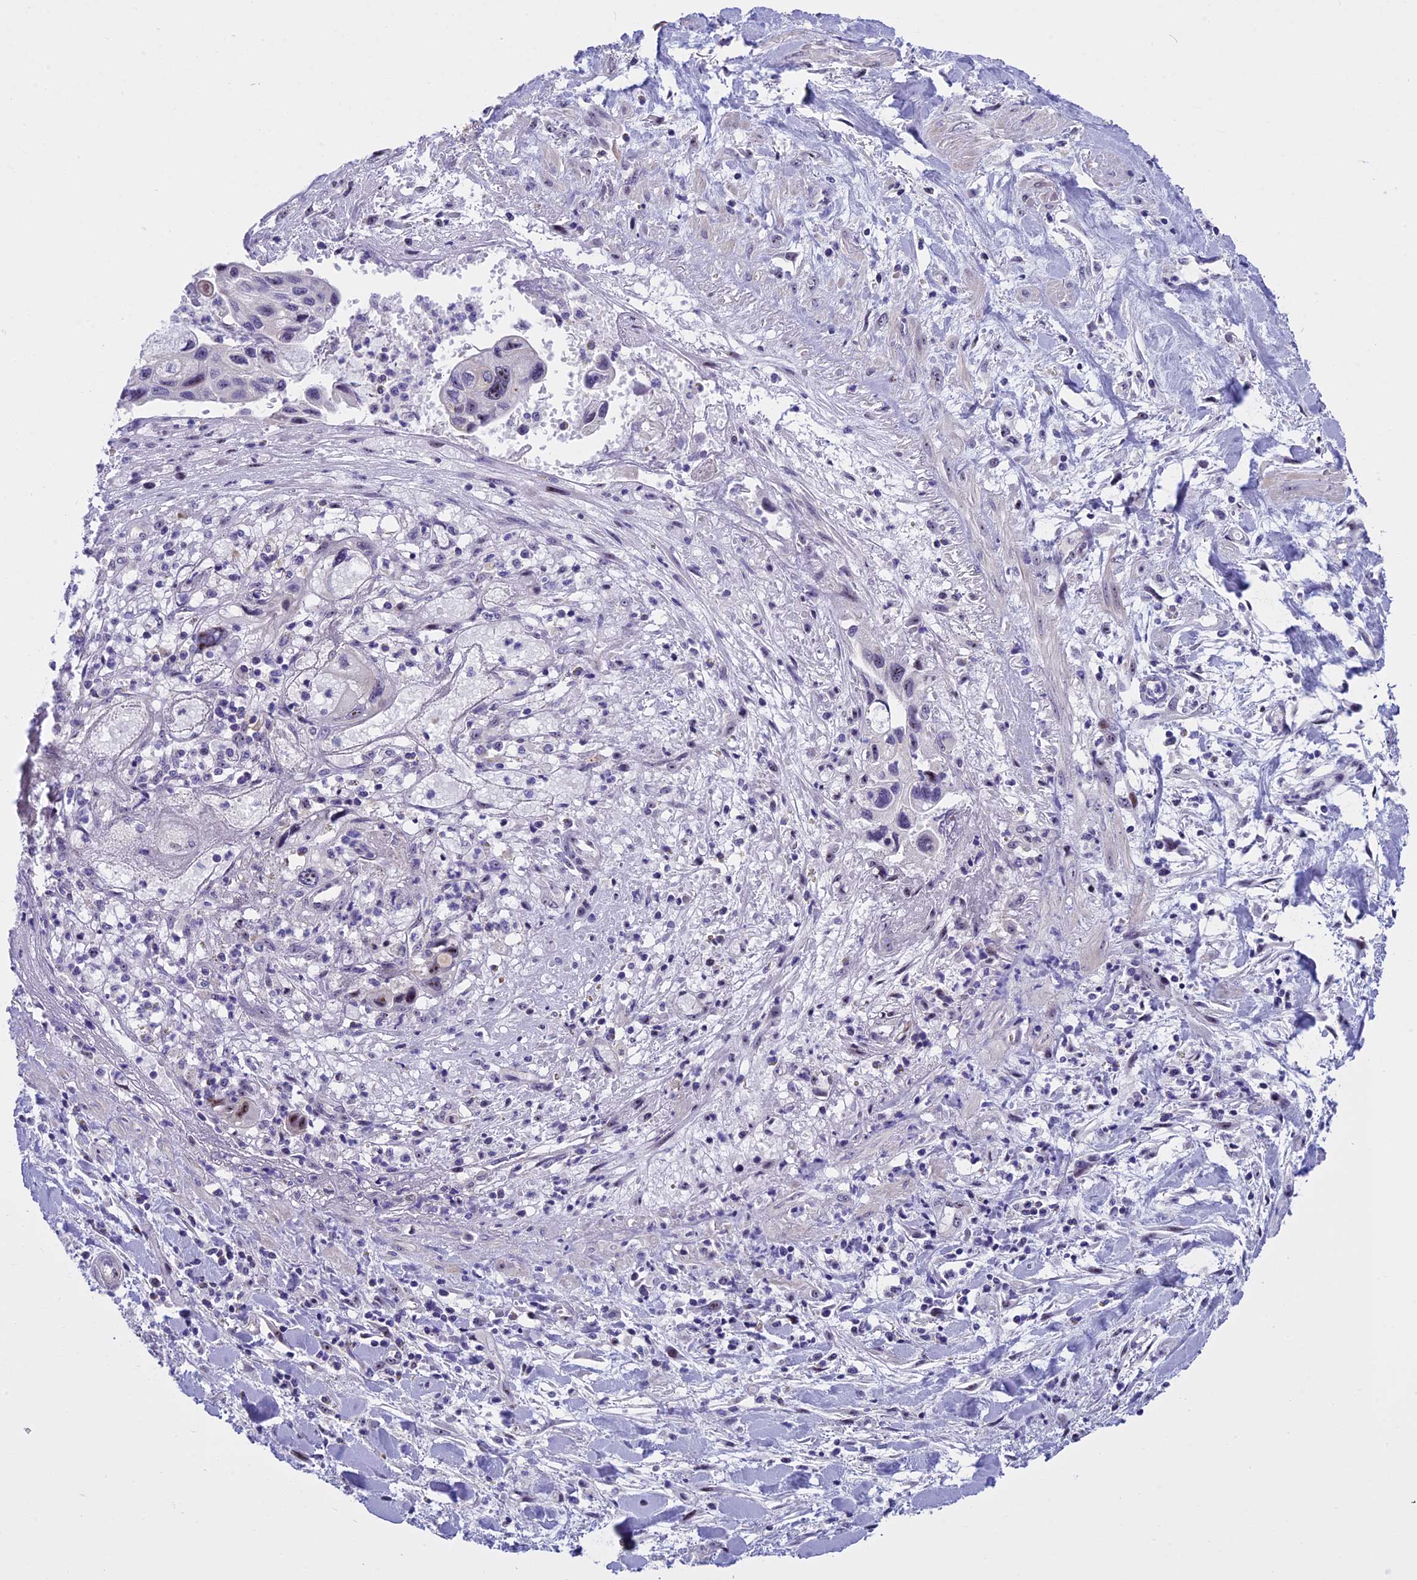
{"staining": {"intensity": "moderate", "quantity": "<25%", "location": "nuclear"}, "tissue": "pancreatic cancer", "cell_type": "Tumor cells", "image_type": "cancer", "snomed": [{"axis": "morphology", "description": "Adenocarcinoma, NOS"}, {"axis": "topography", "description": "Pancreas"}], "caption": "Protein expression by immunohistochemistry exhibits moderate nuclear expression in approximately <25% of tumor cells in pancreatic adenocarcinoma.", "gene": "TBL3", "patient": {"sex": "female", "age": 50}}